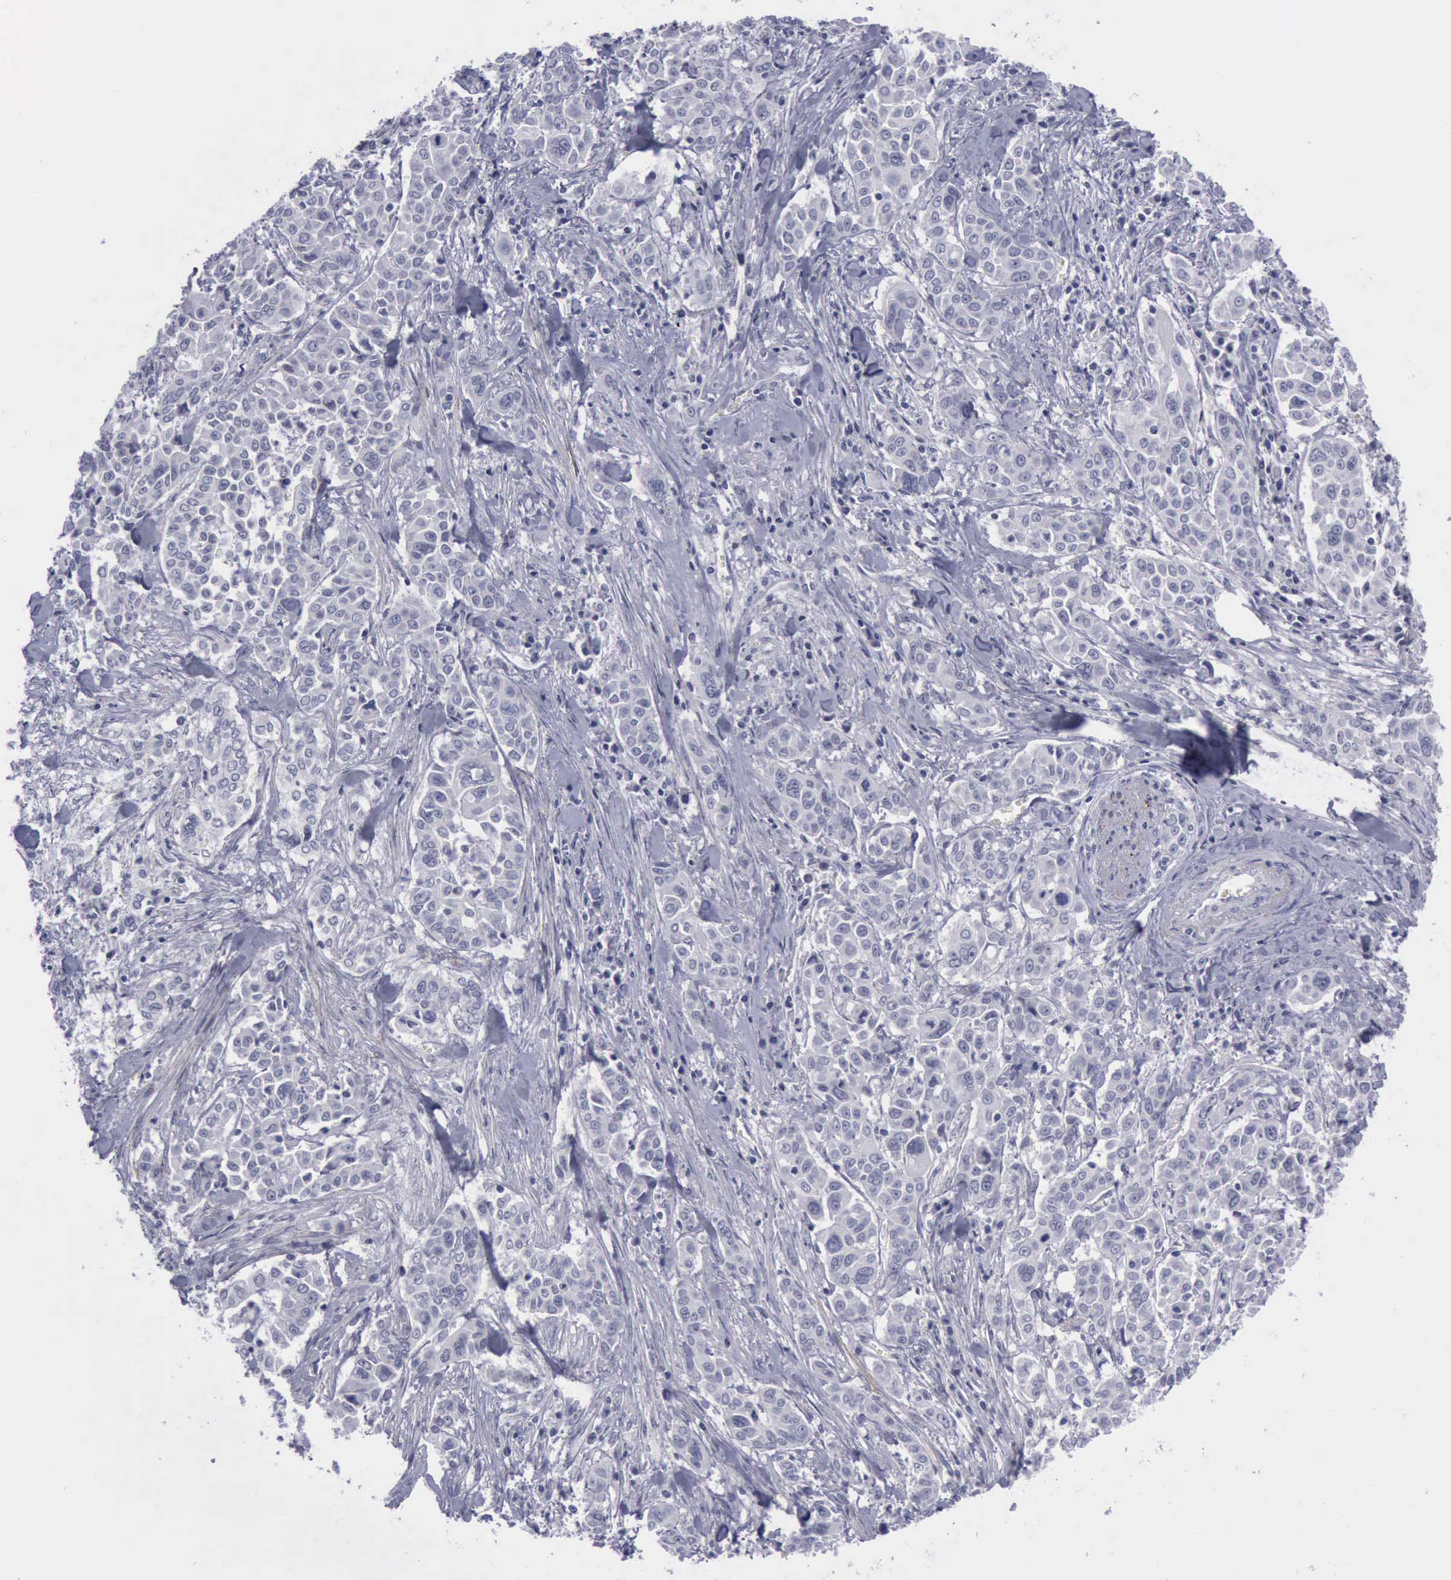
{"staining": {"intensity": "negative", "quantity": "none", "location": "none"}, "tissue": "pancreatic cancer", "cell_type": "Tumor cells", "image_type": "cancer", "snomed": [{"axis": "morphology", "description": "Adenocarcinoma, NOS"}, {"axis": "topography", "description": "Pancreas"}], "caption": "The micrograph reveals no staining of tumor cells in pancreatic cancer. (DAB immunohistochemistry, high magnification).", "gene": "CDH2", "patient": {"sex": "female", "age": 52}}